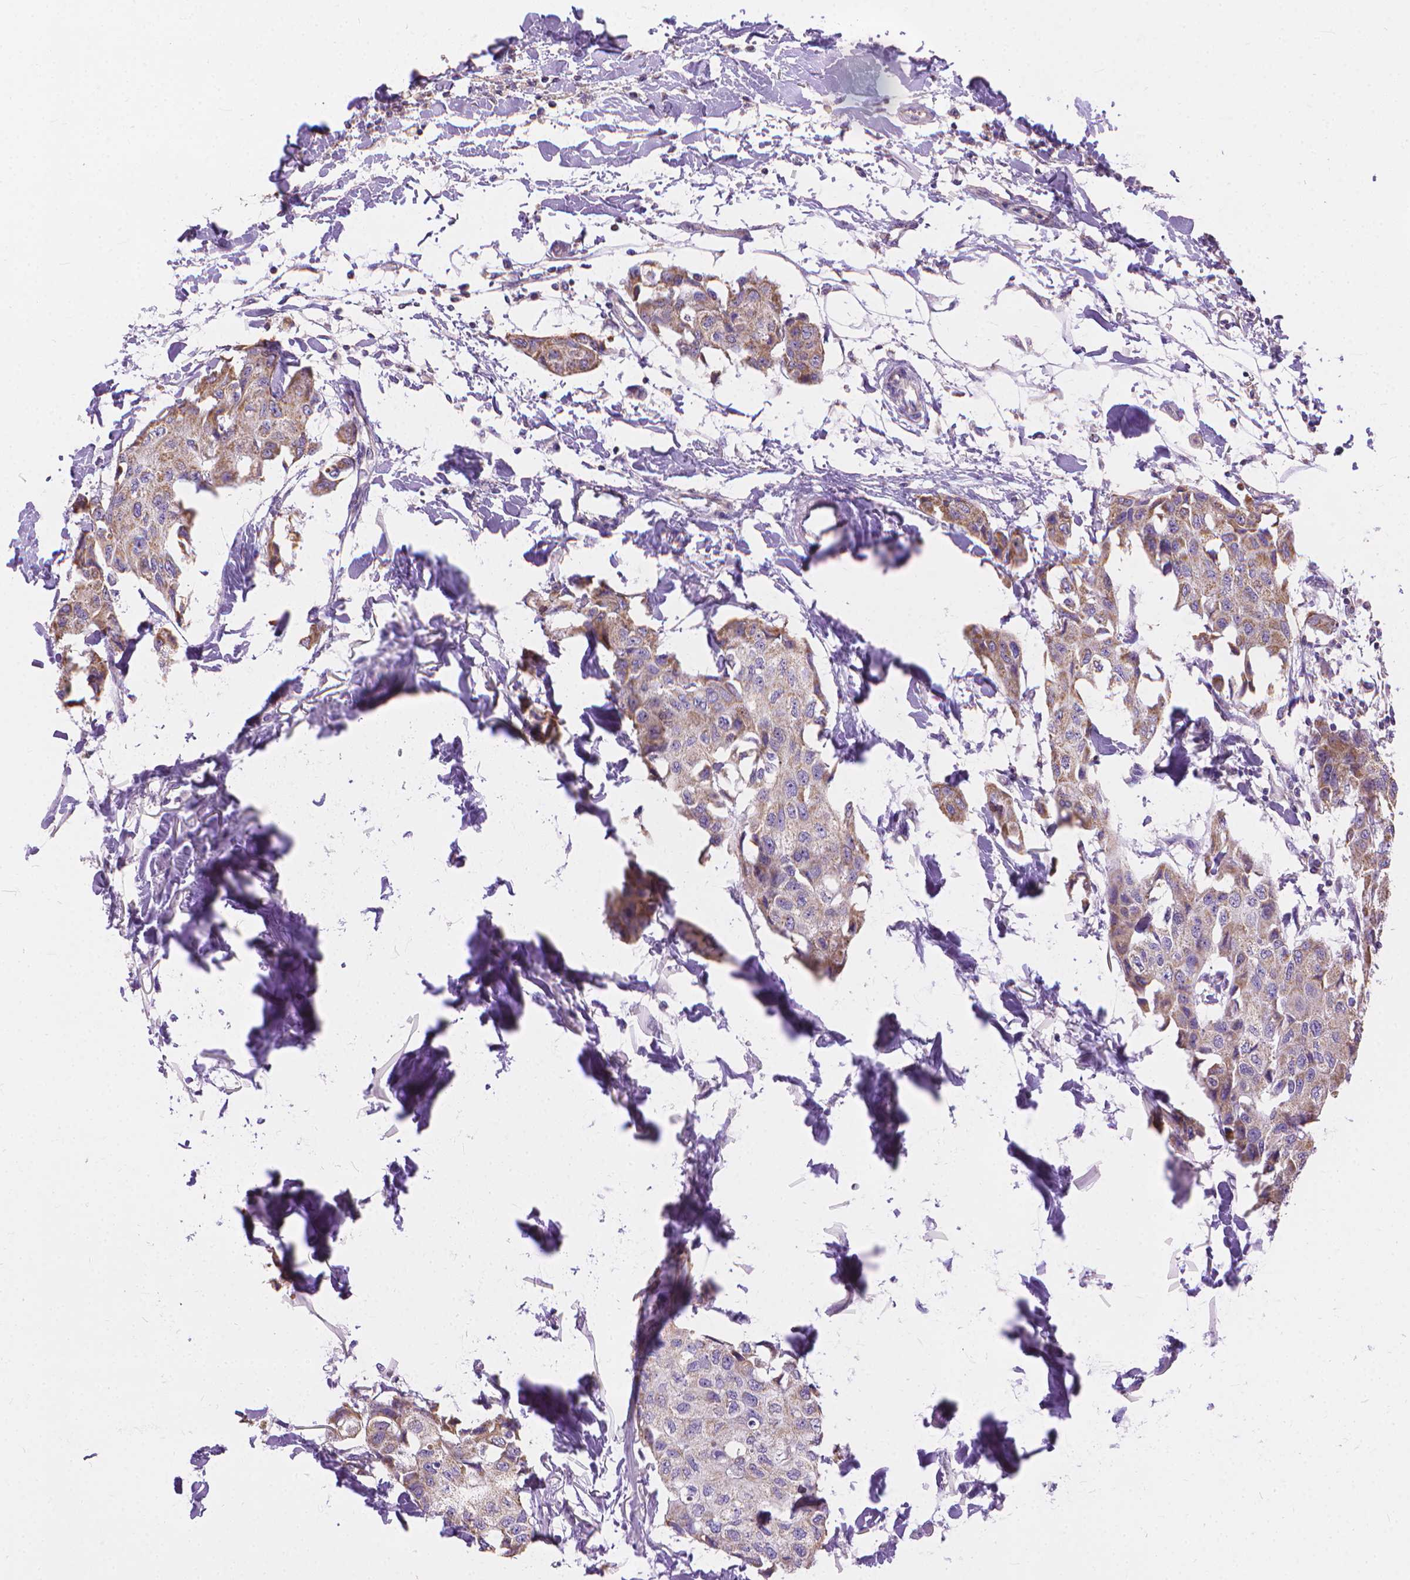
{"staining": {"intensity": "moderate", "quantity": "25%-75%", "location": "cytoplasmic/membranous"}, "tissue": "breast cancer", "cell_type": "Tumor cells", "image_type": "cancer", "snomed": [{"axis": "morphology", "description": "Duct carcinoma"}, {"axis": "topography", "description": "Breast"}], "caption": "The histopathology image shows staining of invasive ductal carcinoma (breast), revealing moderate cytoplasmic/membranous protein staining (brown color) within tumor cells.", "gene": "SYN1", "patient": {"sex": "female", "age": 80}}